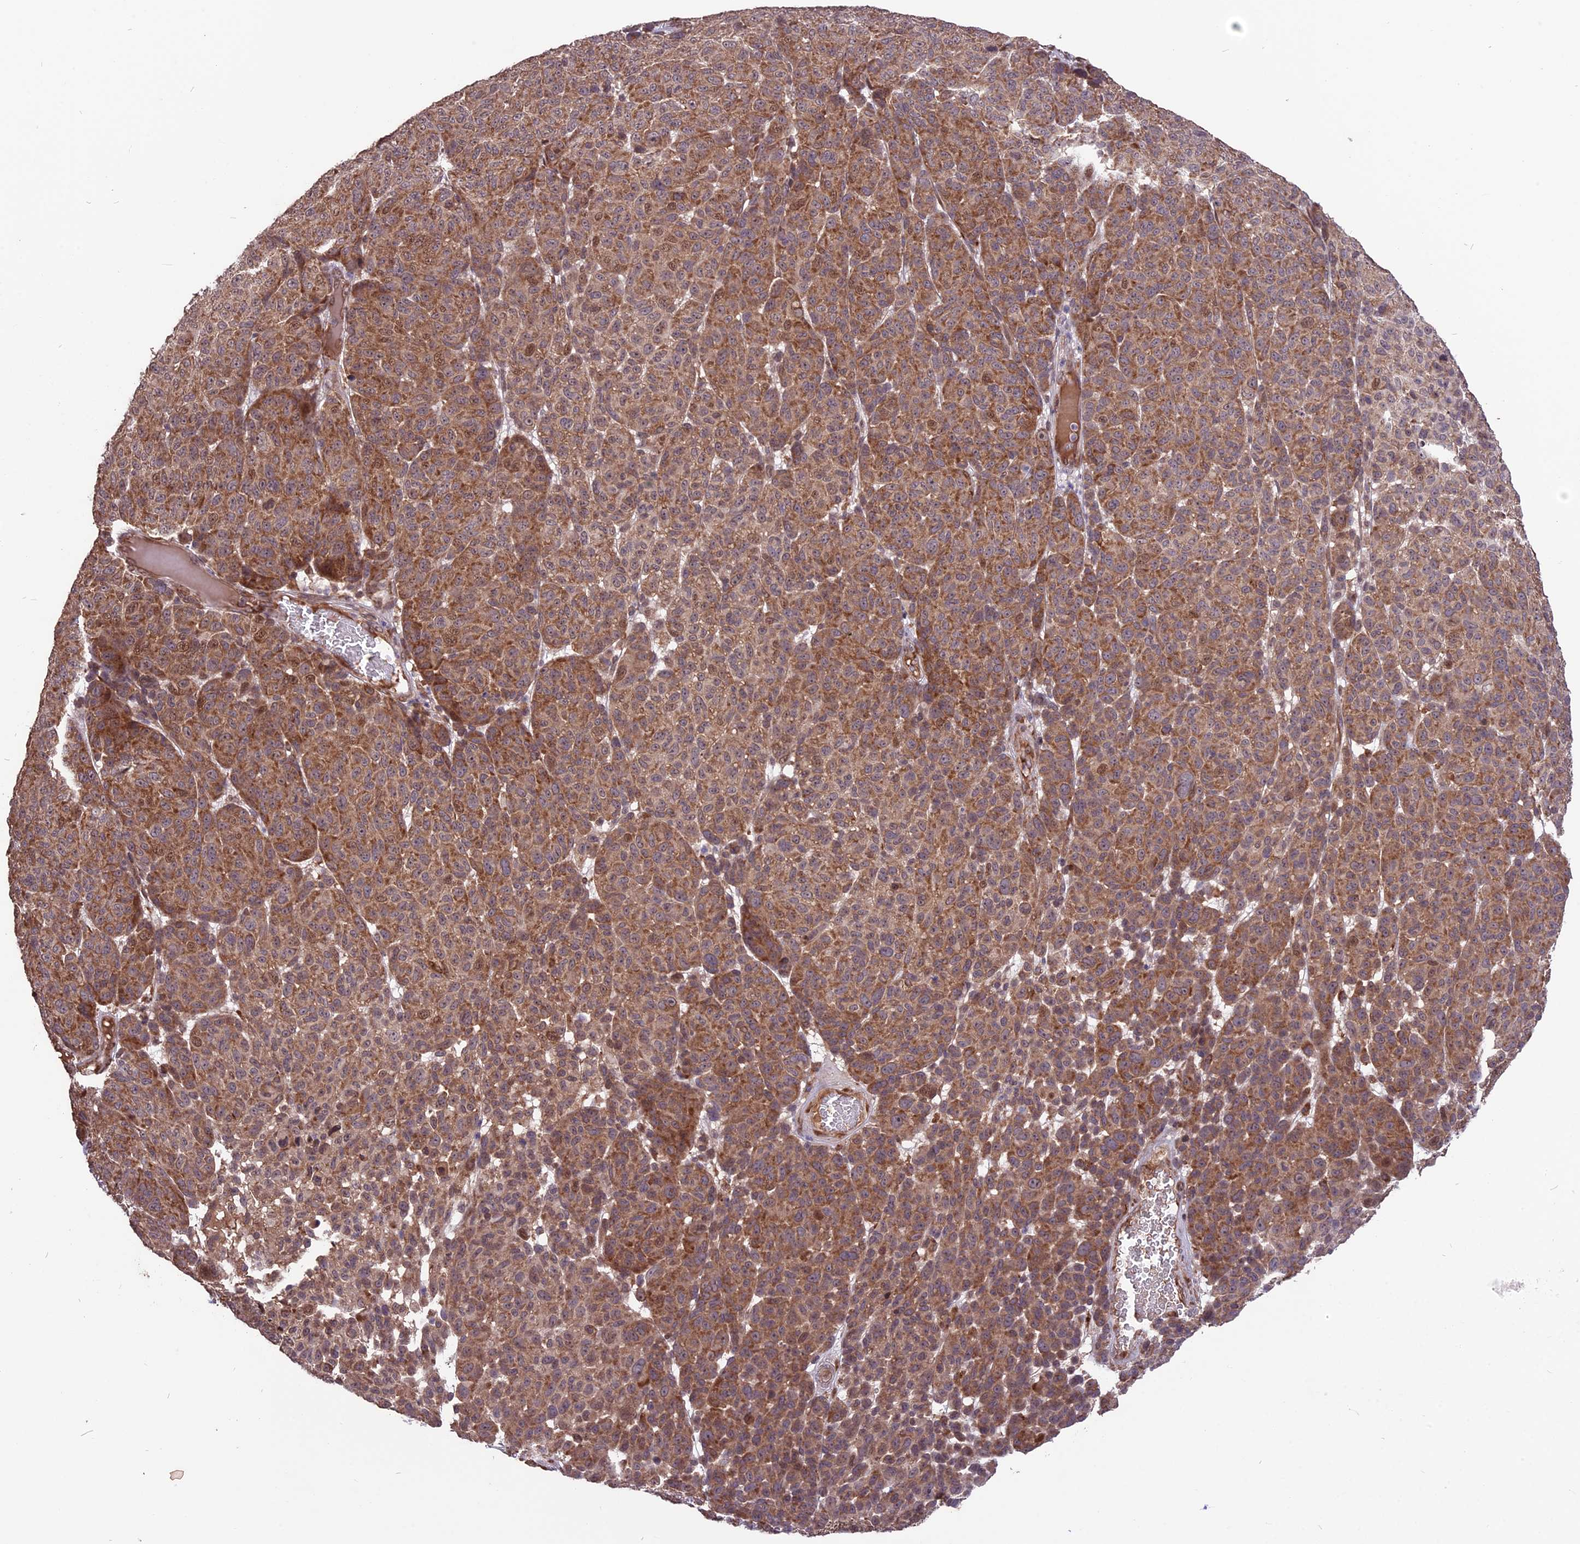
{"staining": {"intensity": "moderate", "quantity": ">75%", "location": "cytoplasmic/membranous"}, "tissue": "melanoma", "cell_type": "Tumor cells", "image_type": "cancer", "snomed": [{"axis": "morphology", "description": "Malignant melanoma, NOS"}, {"axis": "topography", "description": "Skin"}], "caption": "Brown immunohistochemical staining in malignant melanoma demonstrates moderate cytoplasmic/membranous staining in about >75% of tumor cells.", "gene": "ZNF598", "patient": {"sex": "male", "age": 49}}